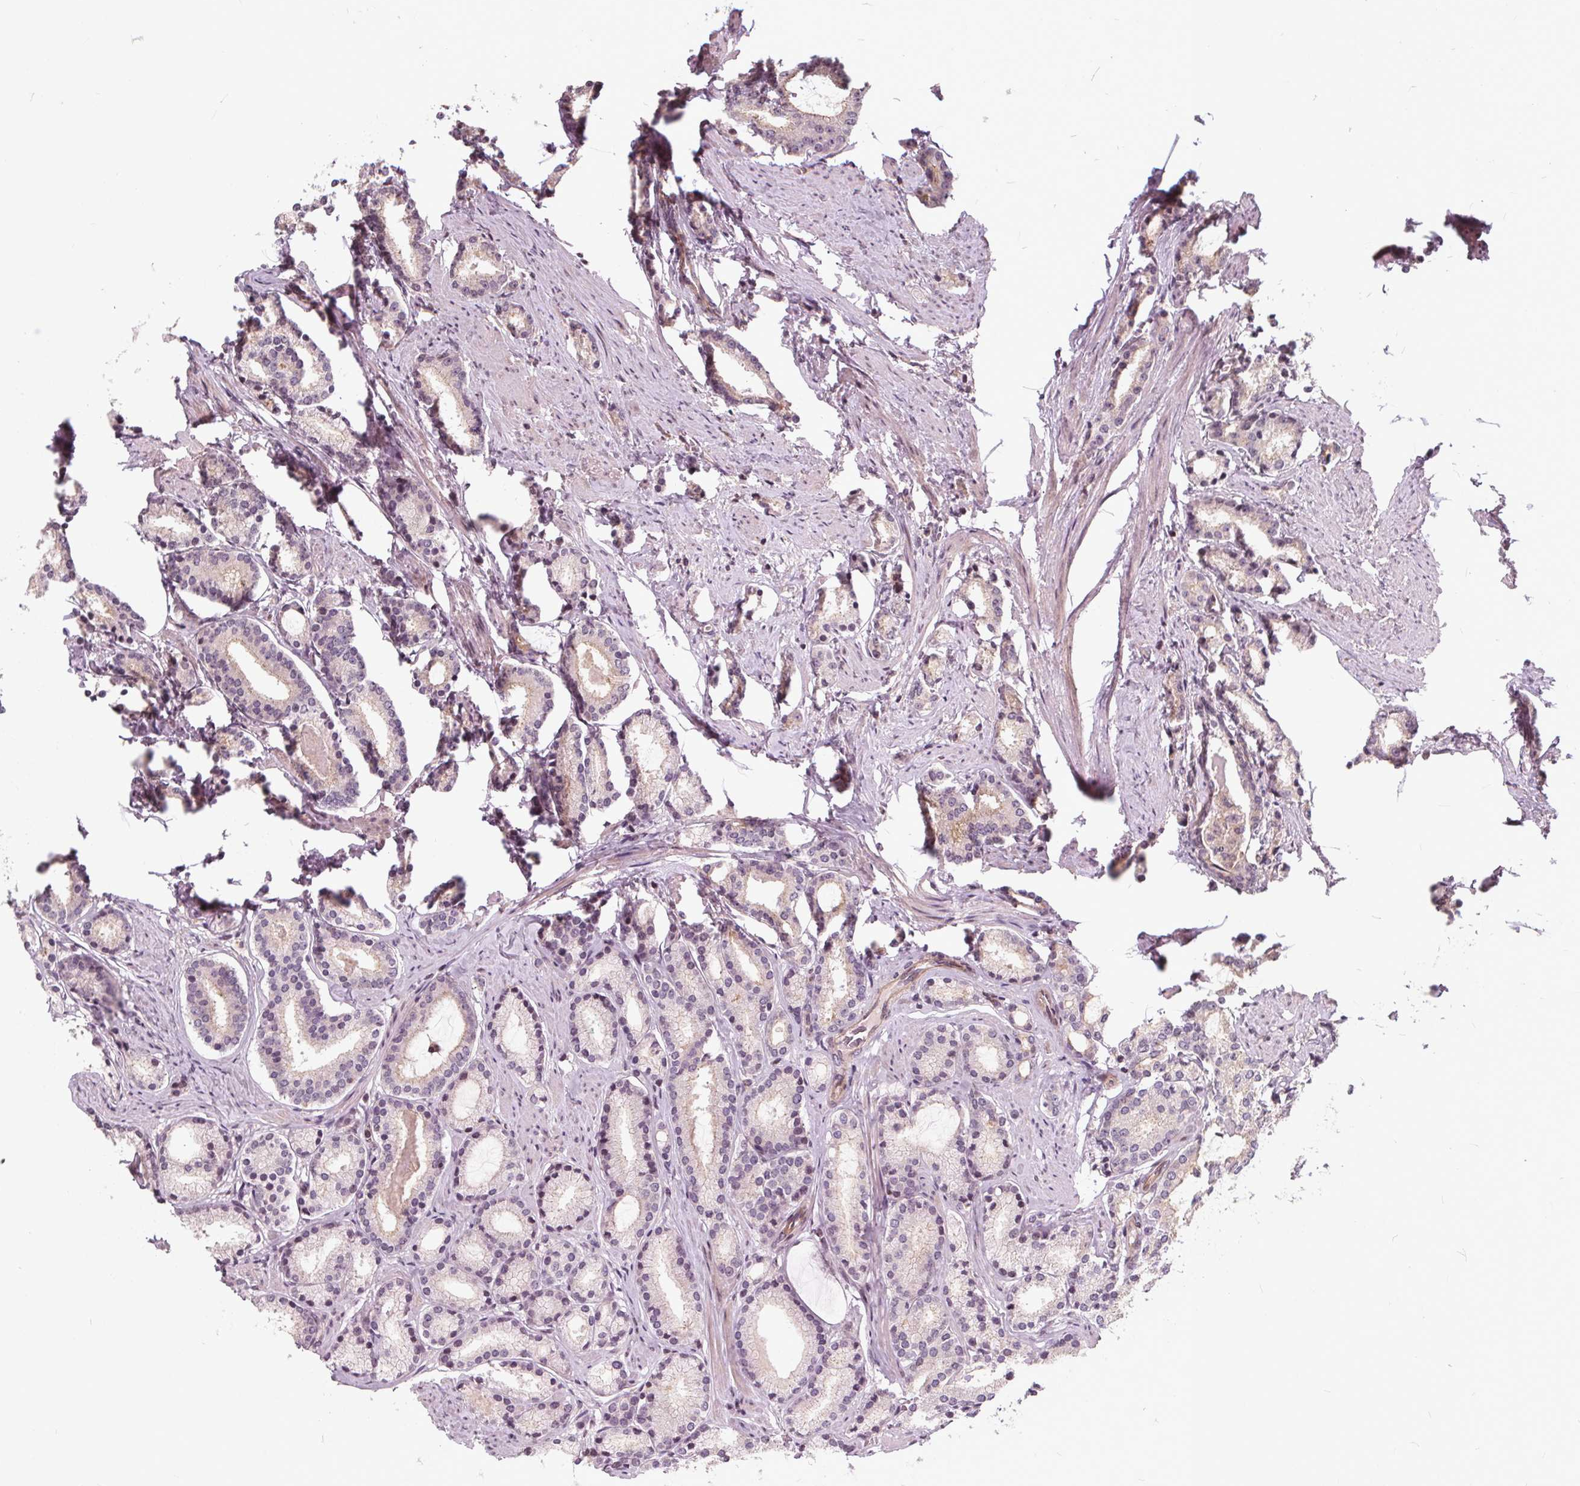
{"staining": {"intensity": "negative", "quantity": "none", "location": "none"}, "tissue": "prostate cancer", "cell_type": "Tumor cells", "image_type": "cancer", "snomed": [{"axis": "morphology", "description": "Adenocarcinoma, High grade"}, {"axis": "topography", "description": "Prostate"}], "caption": "Immunohistochemistry (IHC) micrograph of human prostate high-grade adenocarcinoma stained for a protein (brown), which reveals no expression in tumor cells.", "gene": "INPP5E", "patient": {"sex": "male", "age": 63}}